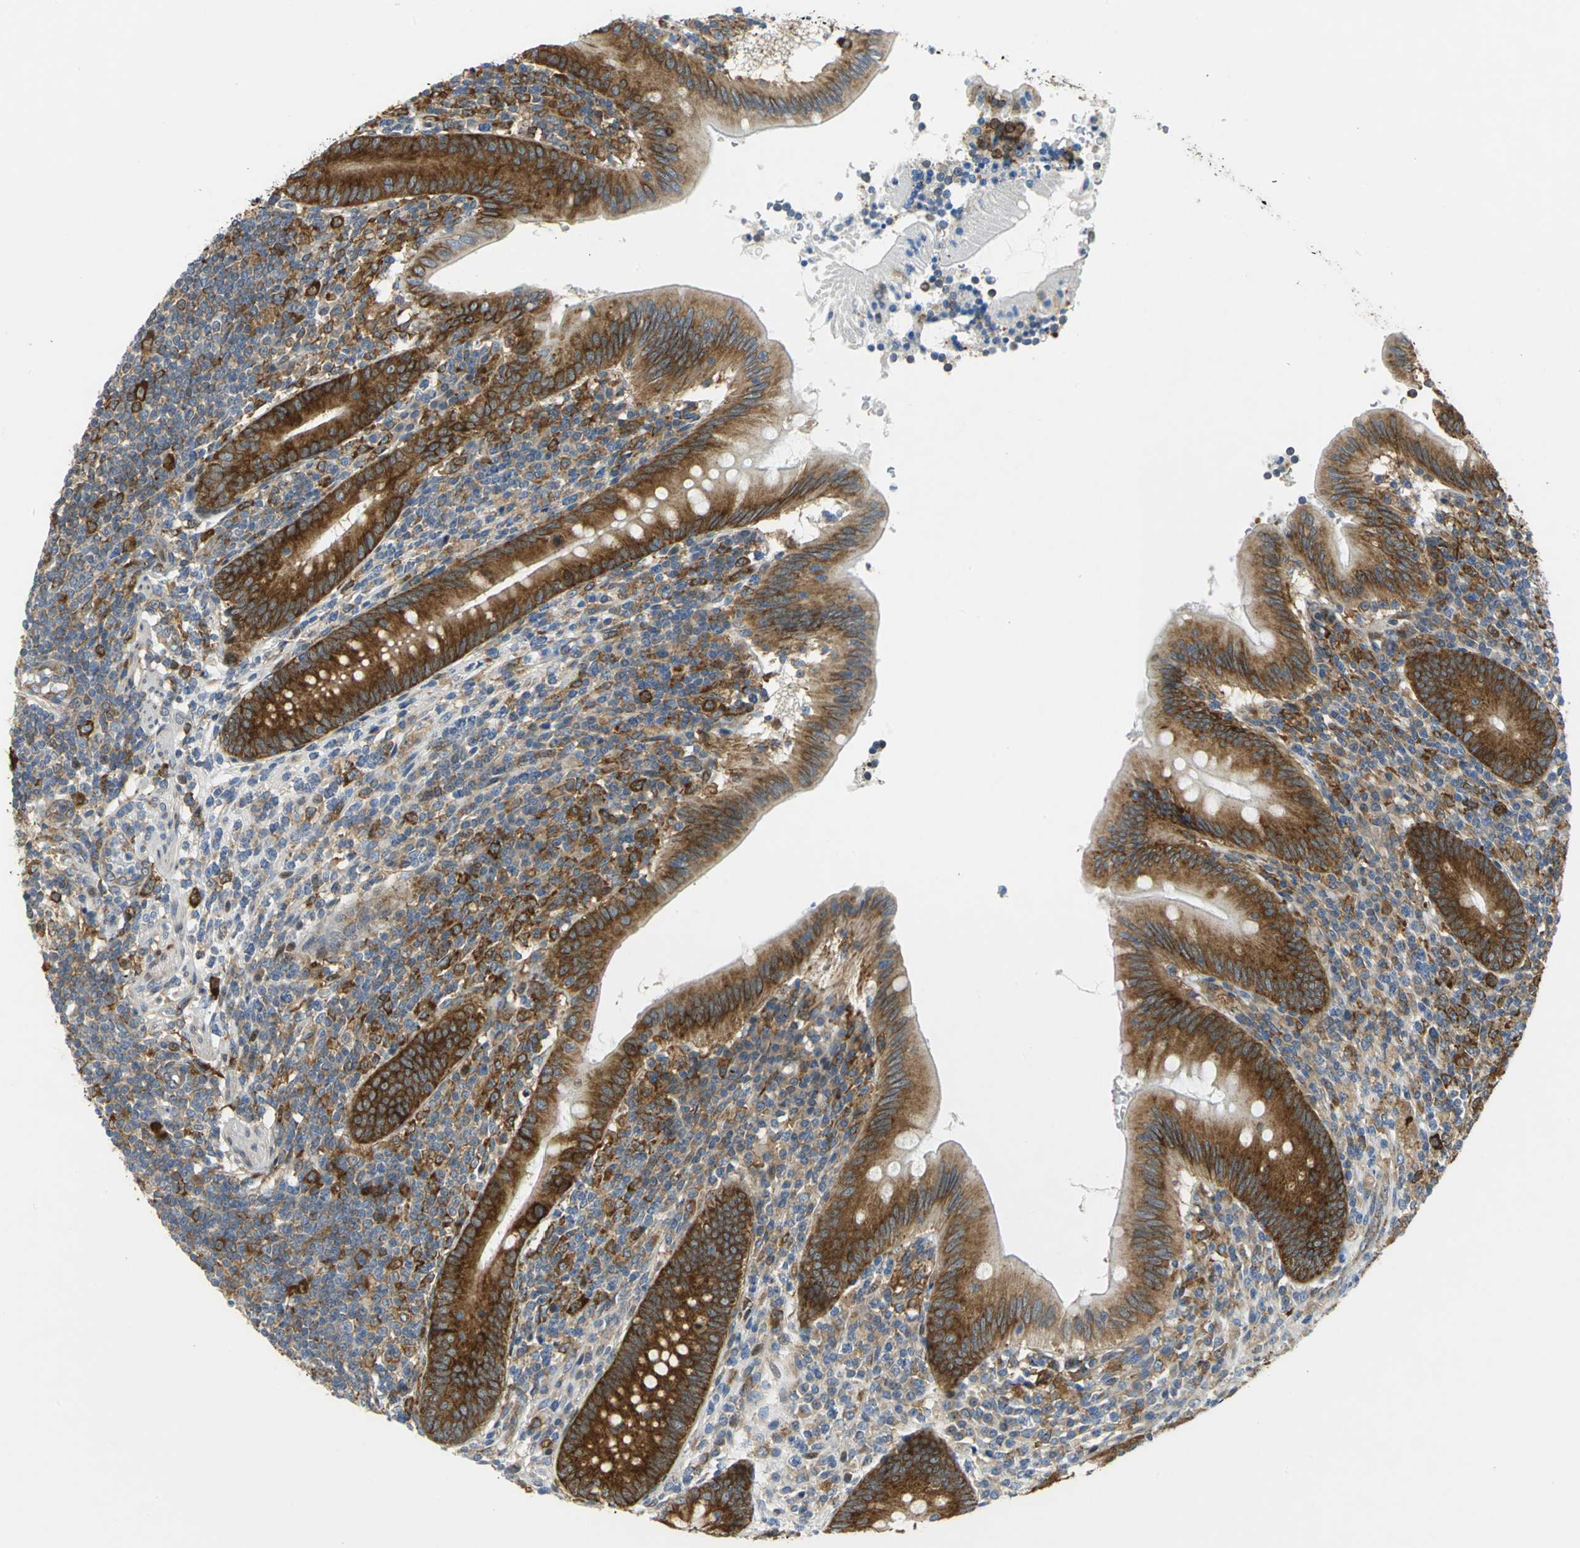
{"staining": {"intensity": "strong", "quantity": ">75%", "location": "cytoplasmic/membranous"}, "tissue": "appendix", "cell_type": "Glandular cells", "image_type": "normal", "snomed": [{"axis": "morphology", "description": "Normal tissue, NOS"}, {"axis": "morphology", "description": "Inflammation, NOS"}, {"axis": "topography", "description": "Appendix"}], "caption": "This histopathology image reveals IHC staining of unremarkable appendix, with high strong cytoplasmic/membranous positivity in about >75% of glandular cells.", "gene": "YBX1", "patient": {"sex": "male", "age": 46}}